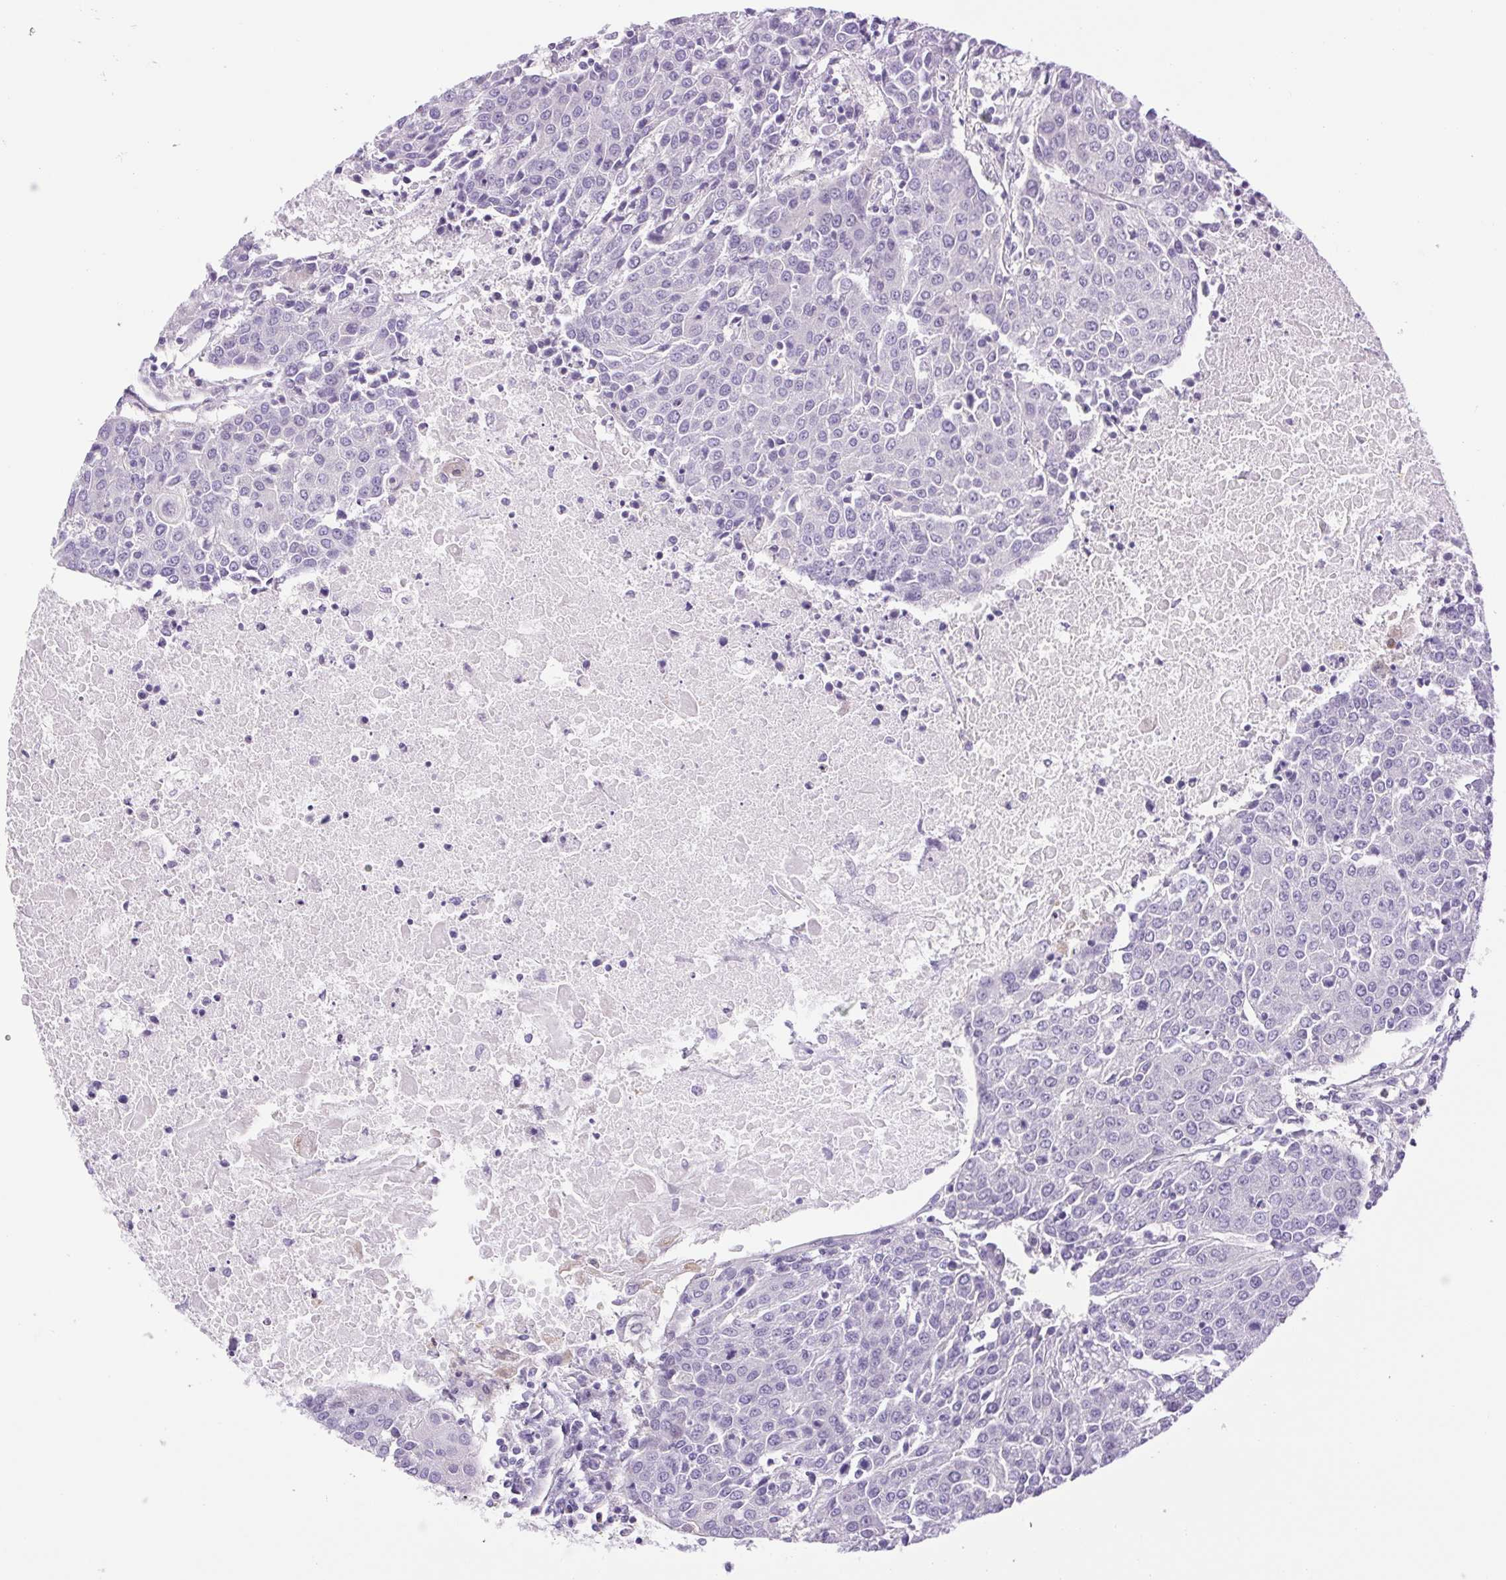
{"staining": {"intensity": "negative", "quantity": "none", "location": "none"}, "tissue": "urothelial cancer", "cell_type": "Tumor cells", "image_type": "cancer", "snomed": [{"axis": "morphology", "description": "Urothelial carcinoma, High grade"}, {"axis": "topography", "description": "Urinary bladder"}], "caption": "Tumor cells show no significant expression in urothelial cancer. Brightfield microscopy of immunohistochemistry (IHC) stained with DAB (brown) and hematoxylin (blue), captured at high magnification.", "gene": "FAM177B", "patient": {"sex": "female", "age": 85}}